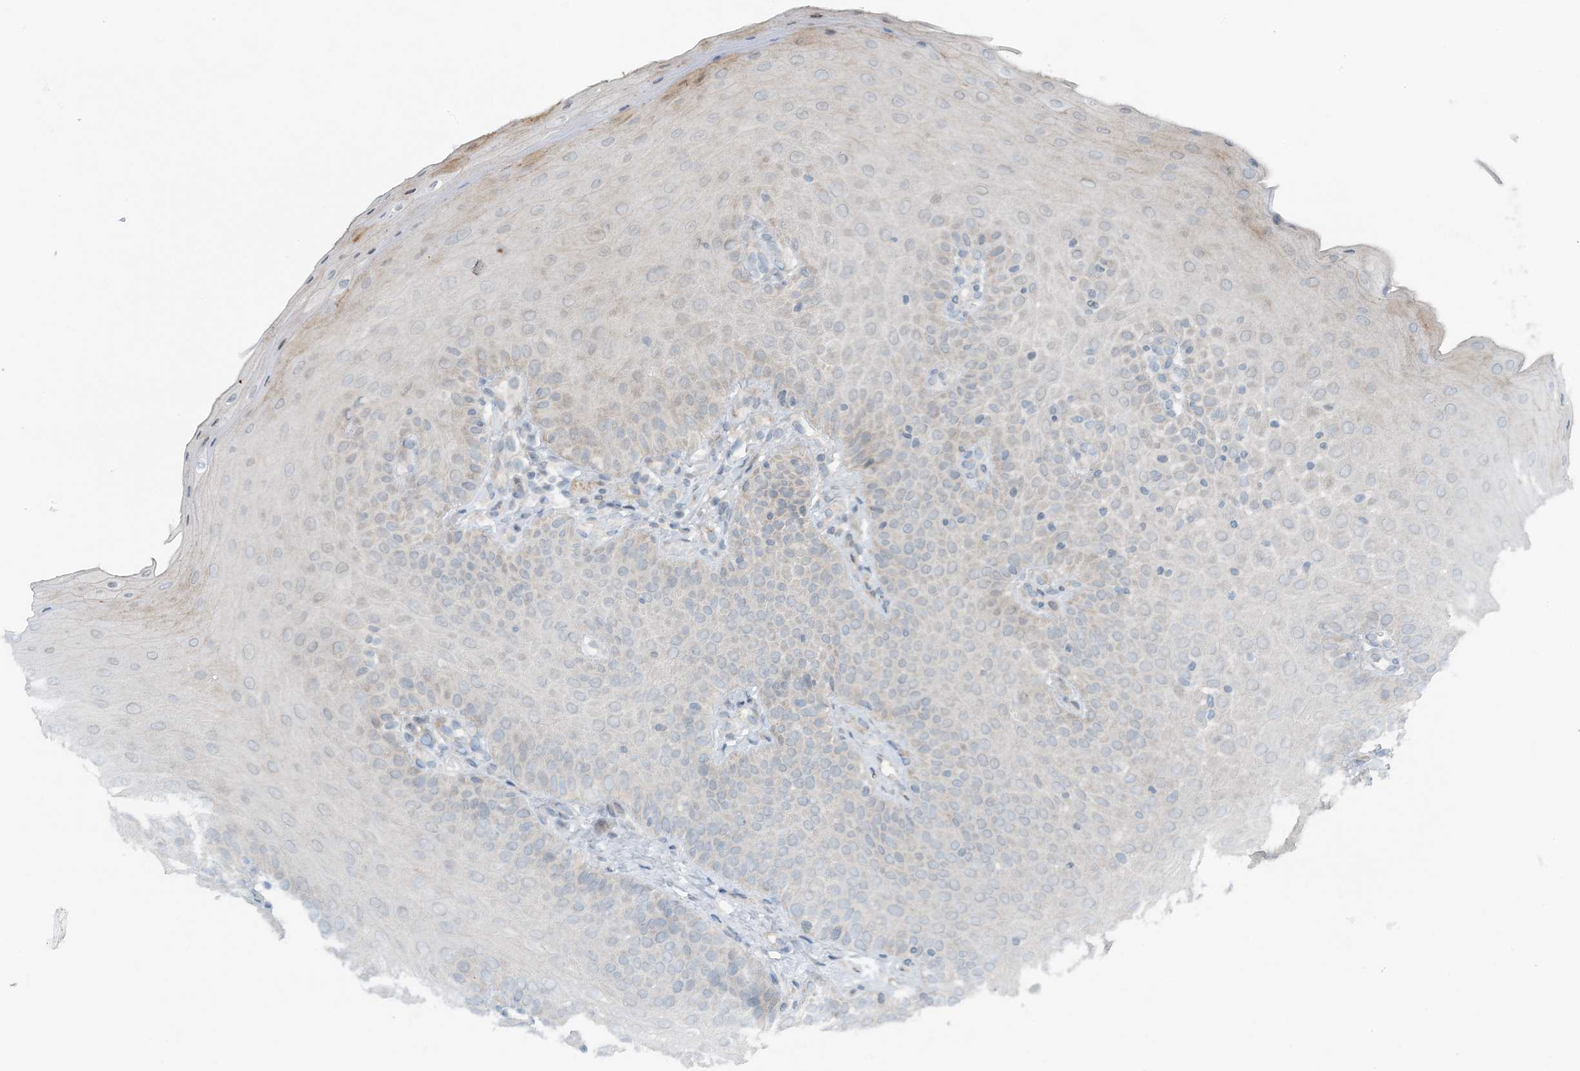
{"staining": {"intensity": "weak", "quantity": "<25%", "location": "cytoplasmic/membranous"}, "tissue": "oral mucosa", "cell_type": "Squamous epithelial cells", "image_type": "normal", "snomed": [{"axis": "morphology", "description": "Normal tissue, NOS"}, {"axis": "topography", "description": "Oral tissue"}], "caption": "High power microscopy photomicrograph of an immunohistochemistry micrograph of benign oral mucosa, revealing no significant positivity in squamous epithelial cells.", "gene": "MITD1", "patient": {"sex": "female", "age": 68}}